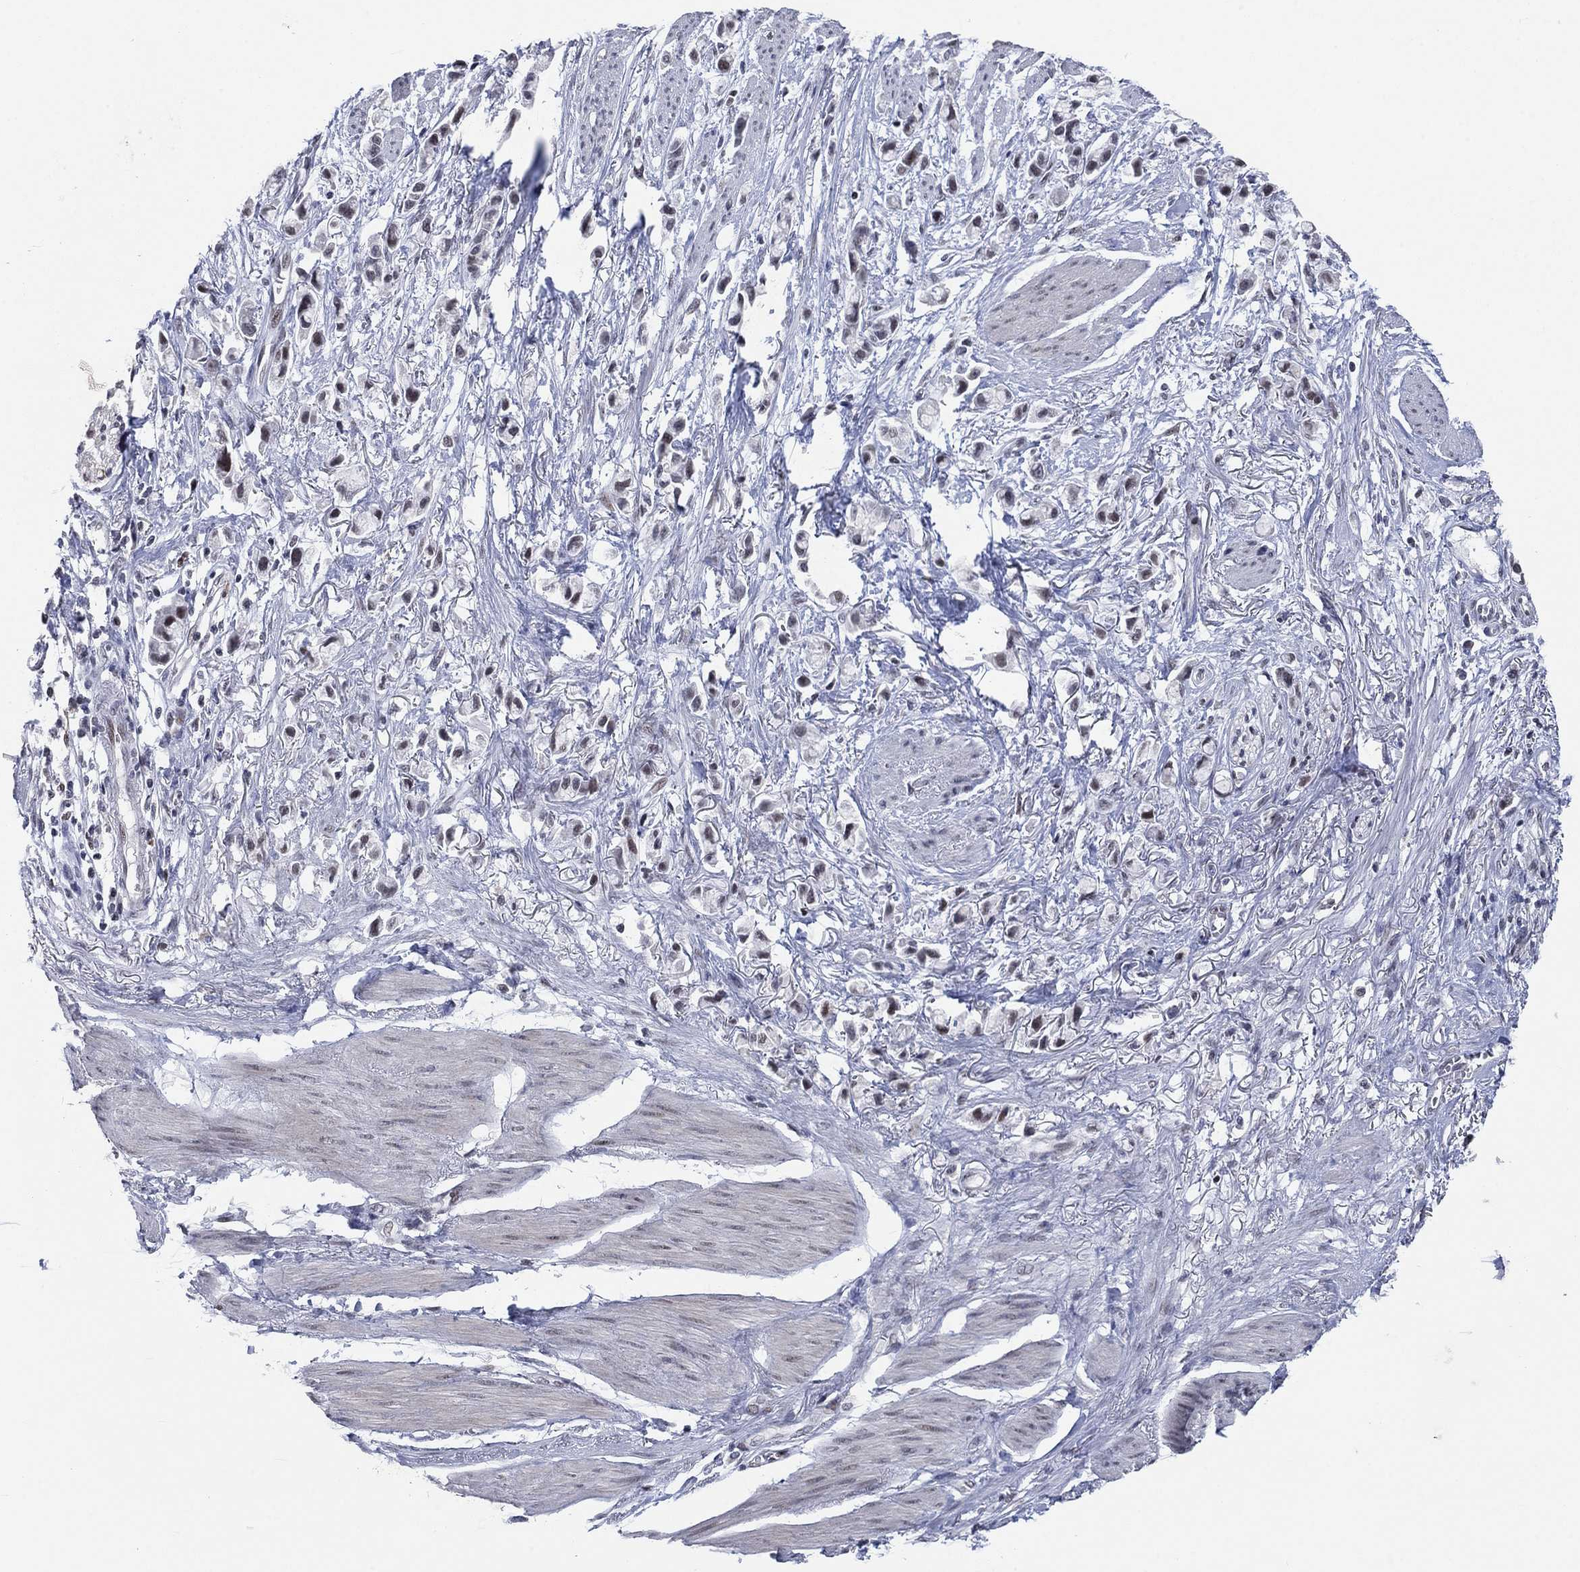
{"staining": {"intensity": "moderate", "quantity": "<25%", "location": "nuclear"}, "tissue": "stomach cancer", "cell_type": "Tumor cells", "image_type": "cancer", "snomed": [{"axis": "morphology", "description": "Adenocarcinoma, NOS"}, {"axis": "topography", "description": "Stomach"}], "caption": "Stomach adenocarcinoma stained with immunohistochemistry exhibits moderate nuclear positivity in approximately <25% of tumor cells.", "gene": "HCFC1", "patient": {"sex": "female", "age": 81}}